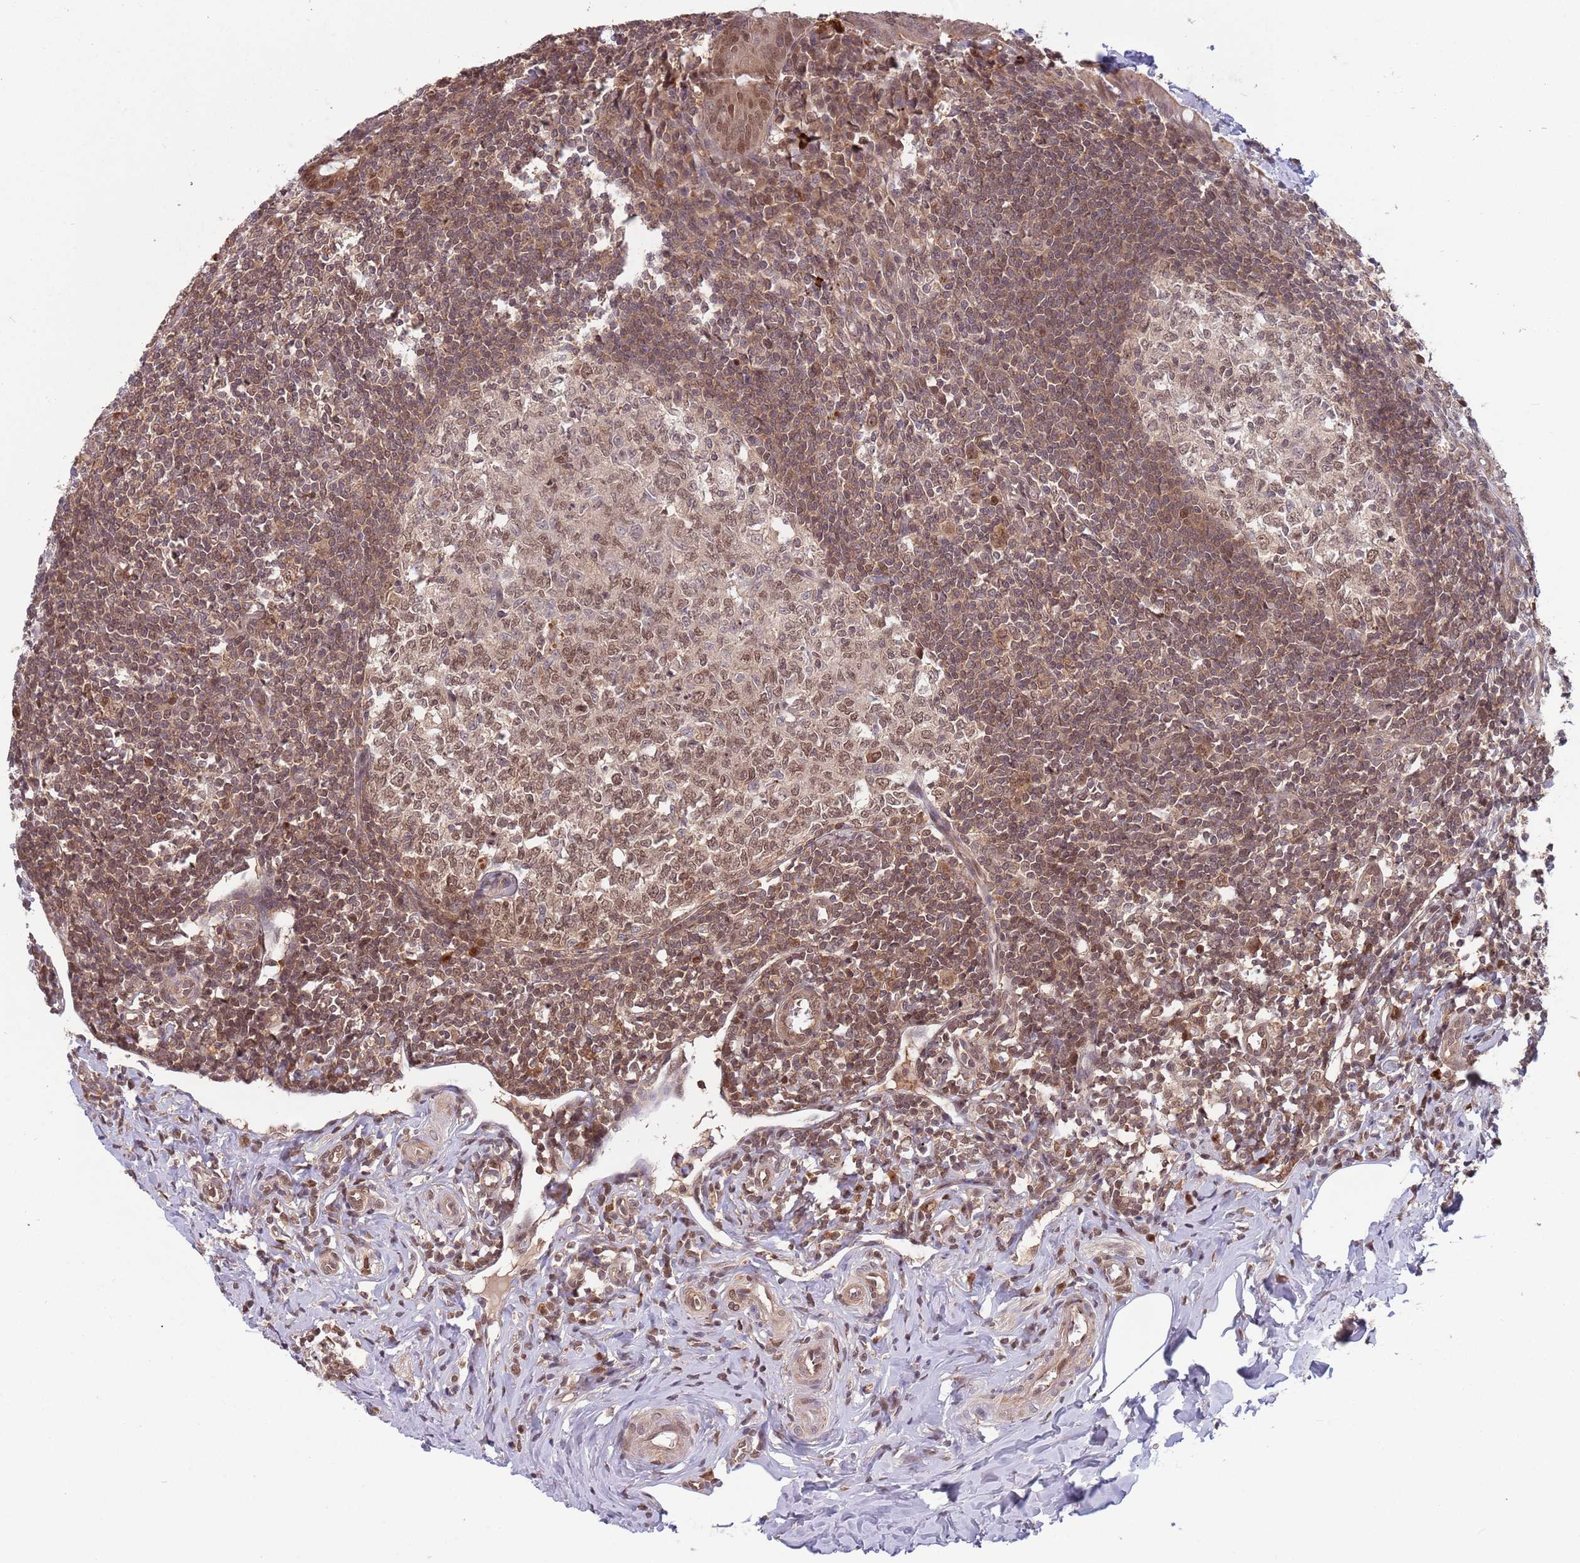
{"staining": {"intensity": "moderate", "quantity": ">75%", "location": "cytoplasmic/membranous,nuclear"}, "tissue": "appendix", "cell_type": "Glandular cells", "image_type": "normal", "snomed": [{"axis": "morphology", "description": "Normal tissue, NOS"}, {"axis": "topography", "description": "Appendix"}], "caption": "Immunohistochemical staining of normal human appendix exhibits >75% levels of moderate cytoplasmic/membranous,nuclear protein expression in approximately >75% of glandular cells. (Brightfield microscopy of DAB IHC at high magnification).", "gene": "SALL1", "patient": {"sex": "female", "age": 33}}